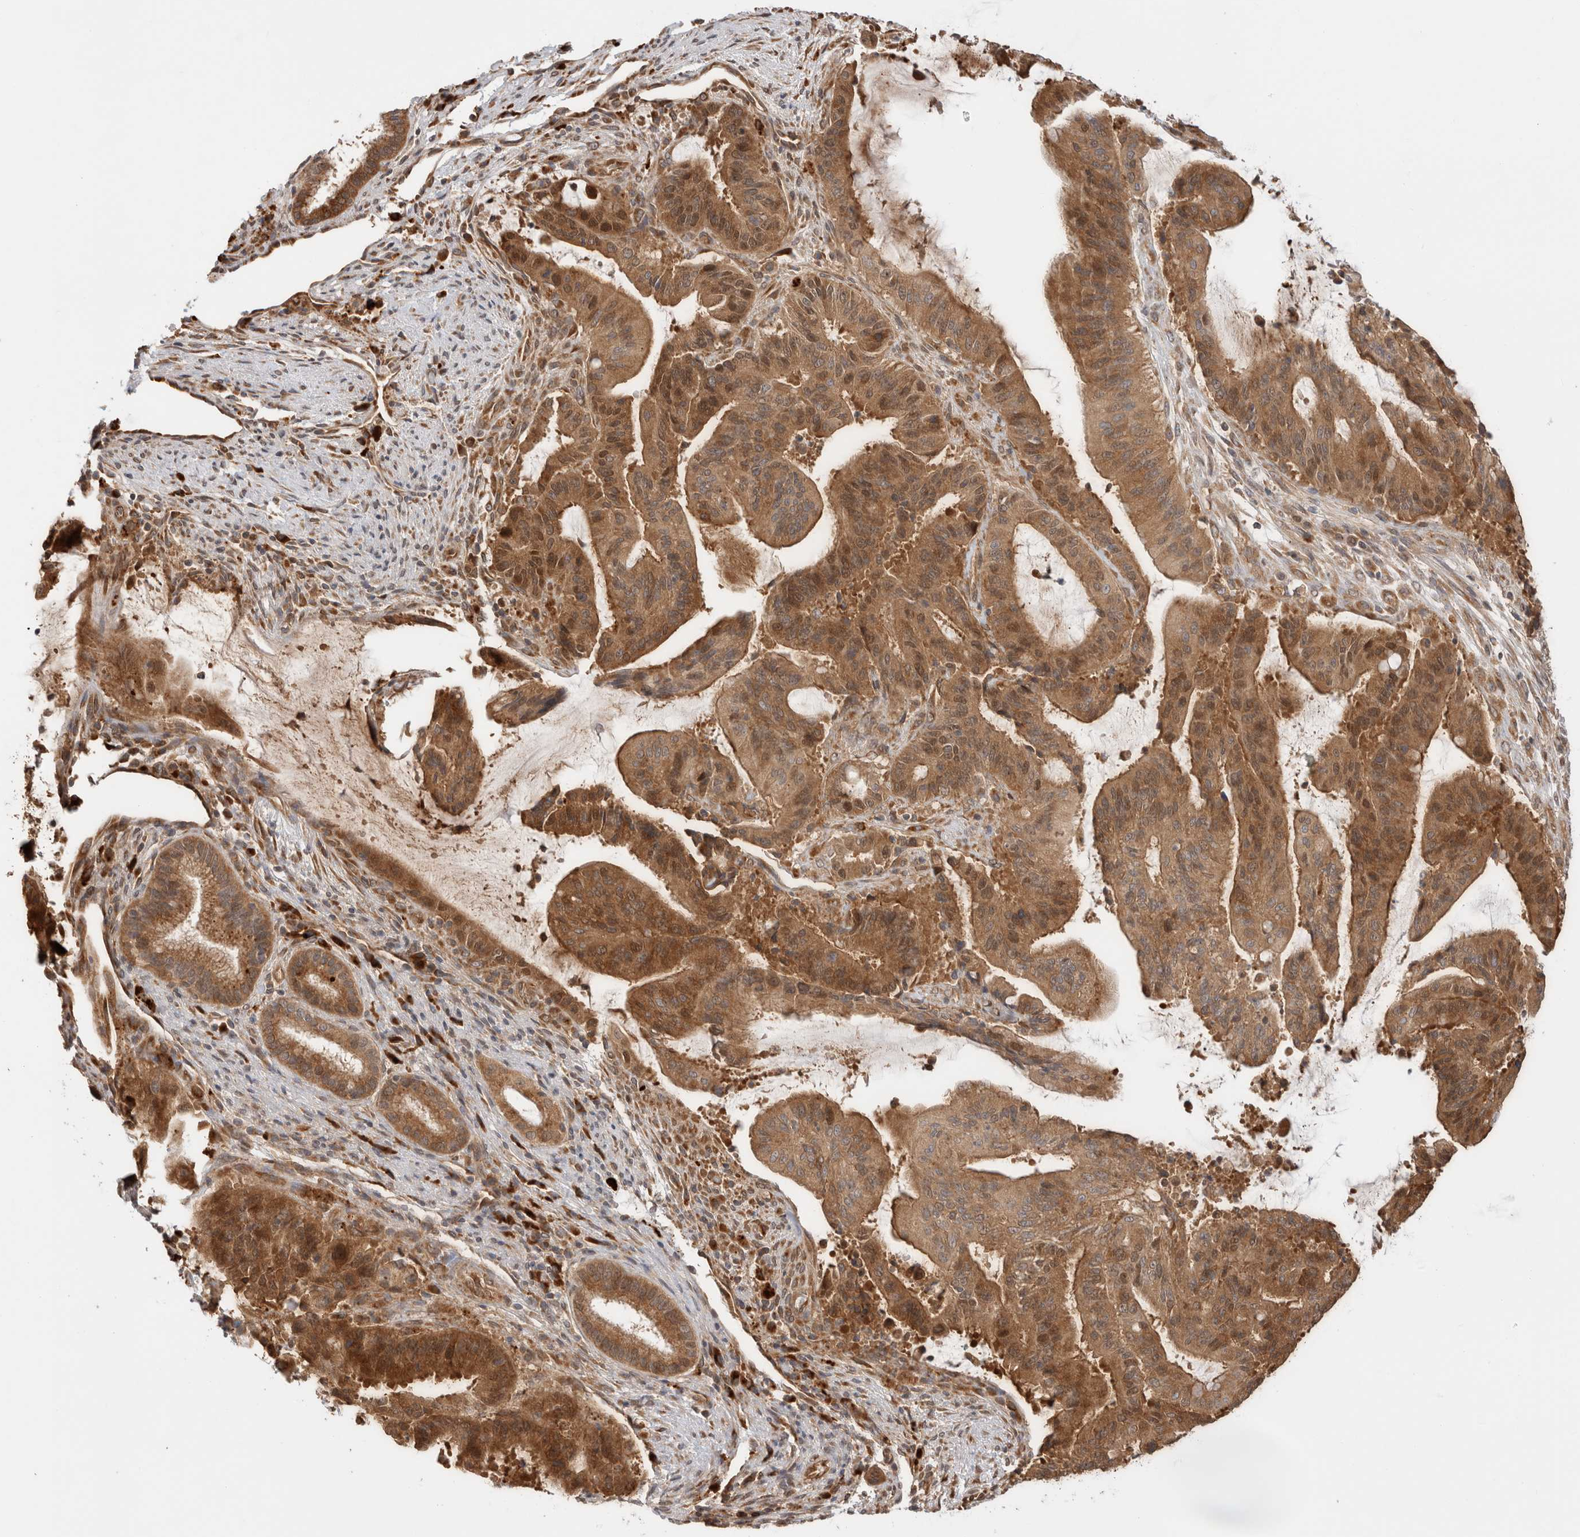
{"staining": {"intensity": "moderate", "quantity": ">75%", "location": "cytoplasmic/membranous,nuclear"}, "tissue": "liver cancer", "cell_type": "Tumor cells", "image_type": "cancer", "snomed": [{"axis": "morphology", "description": "Normal tissue, NOS"}, {"axis": "morphology", "description": "Cholangiocarcinoma"}, {"axis": "topography", "description": "Liver"}, {"axis": "topography", "description": "Peripheral nerve tissue"}], "caption": "High-power microscopy captured an IHC photomicrograph of liver cancer, revealing moderate cytoplasmic/membranous and nuclear positivity in approximately >75% of tumor cells.", "gene": "ACTL9", "patient": {"sex": "female", "age": 73}}